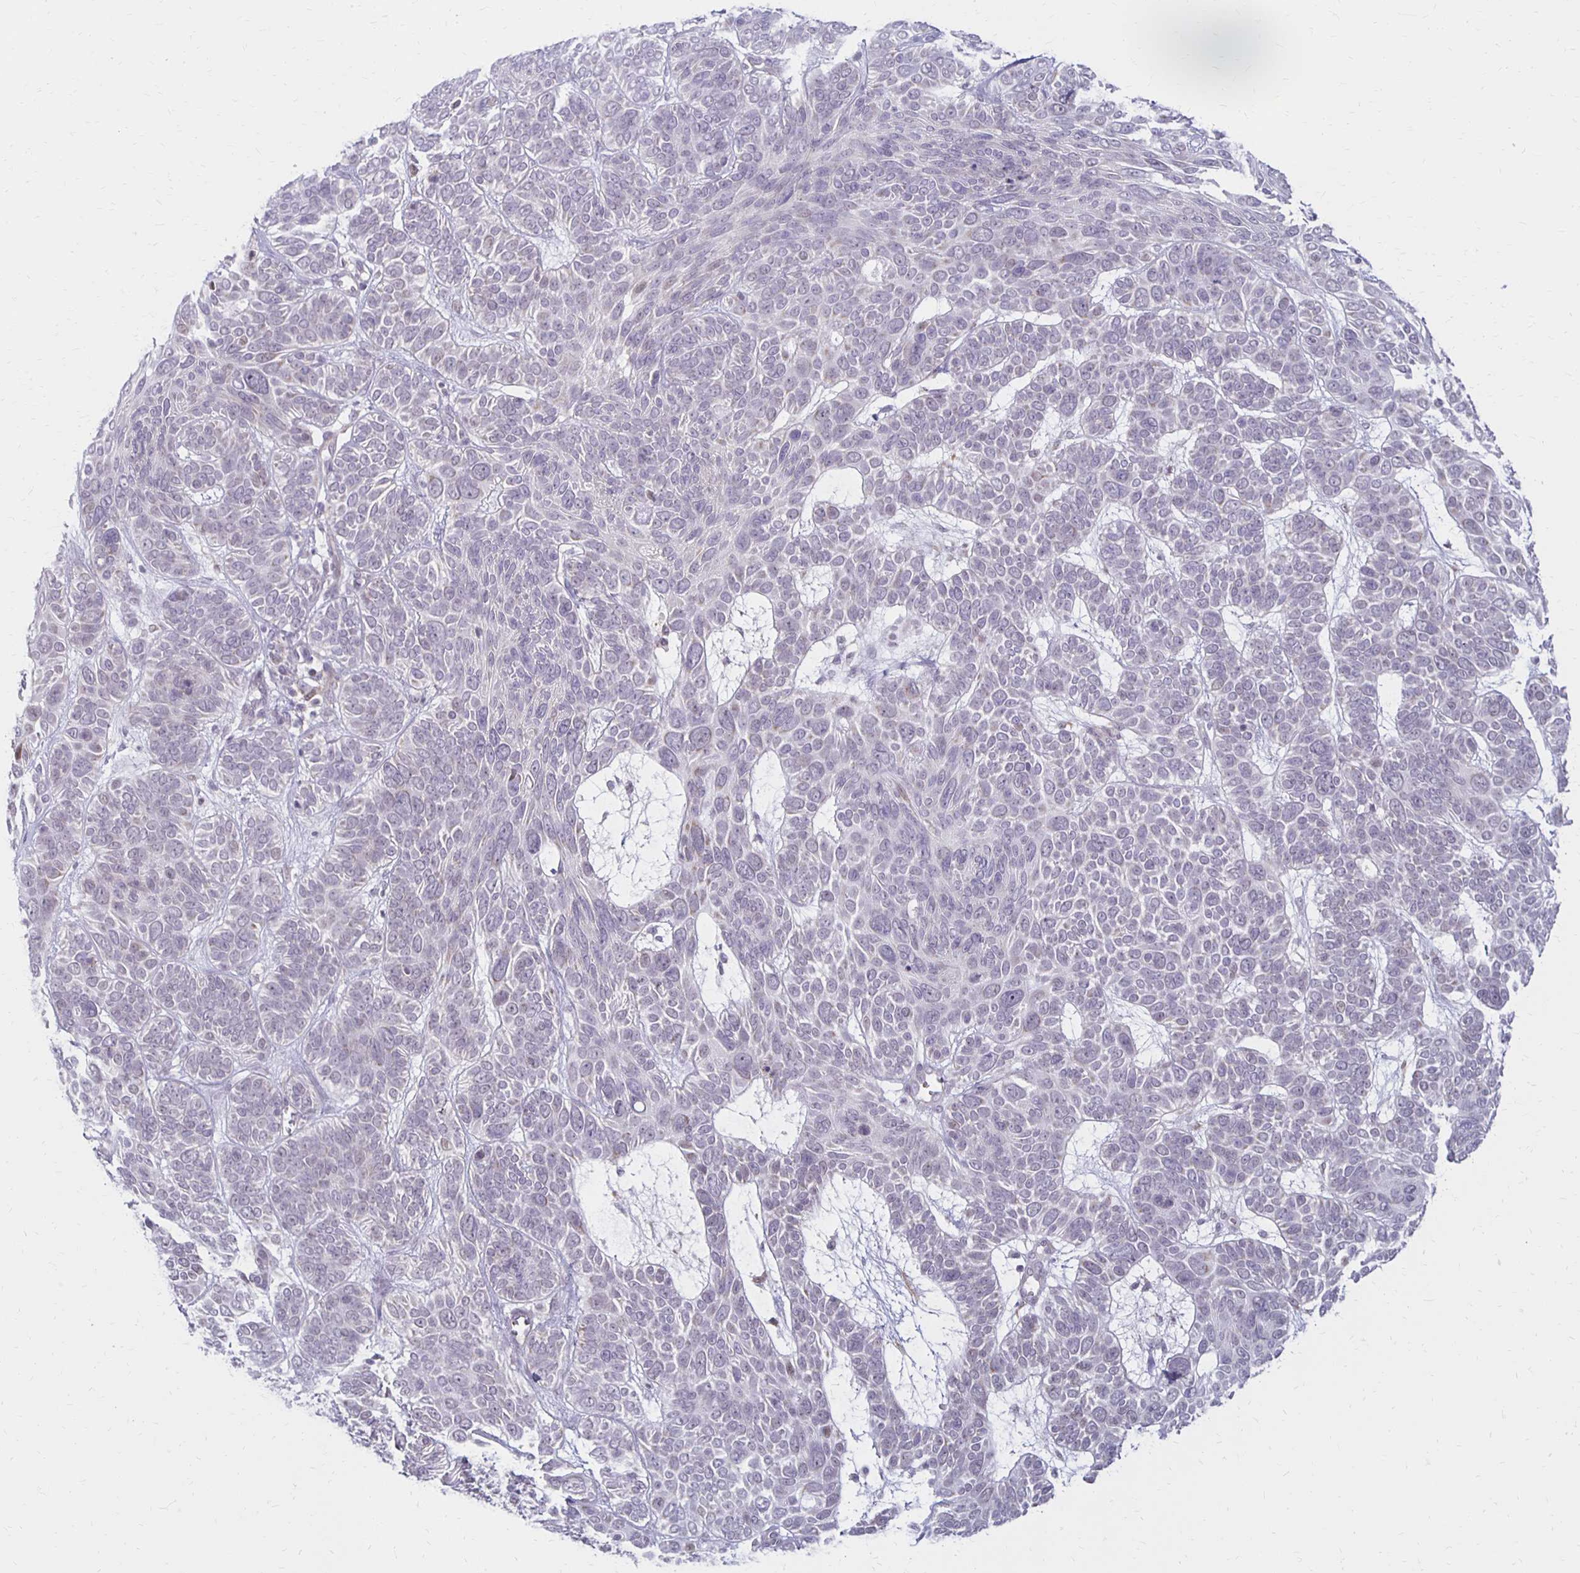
{"staining": {"intensity": "negative", "quantity": "none", "location": "none"}, "tissue": "skin cancer", "cell_type": "Tumor cells", "image_type": "cancer", "snomed": [{"axis": "morphology", "description": "Basal cell carcinoma"}, {"axis": "topography", "description": "Skin"}, {"axis": "topography", "description": "Skin of face"}], "caption": "A photomicrograph of skin cancer stained for a protein reveals no brown staining in tumor cells.", "gene": "DAGLA", "patient": {"sex": "male", "age": 73}}